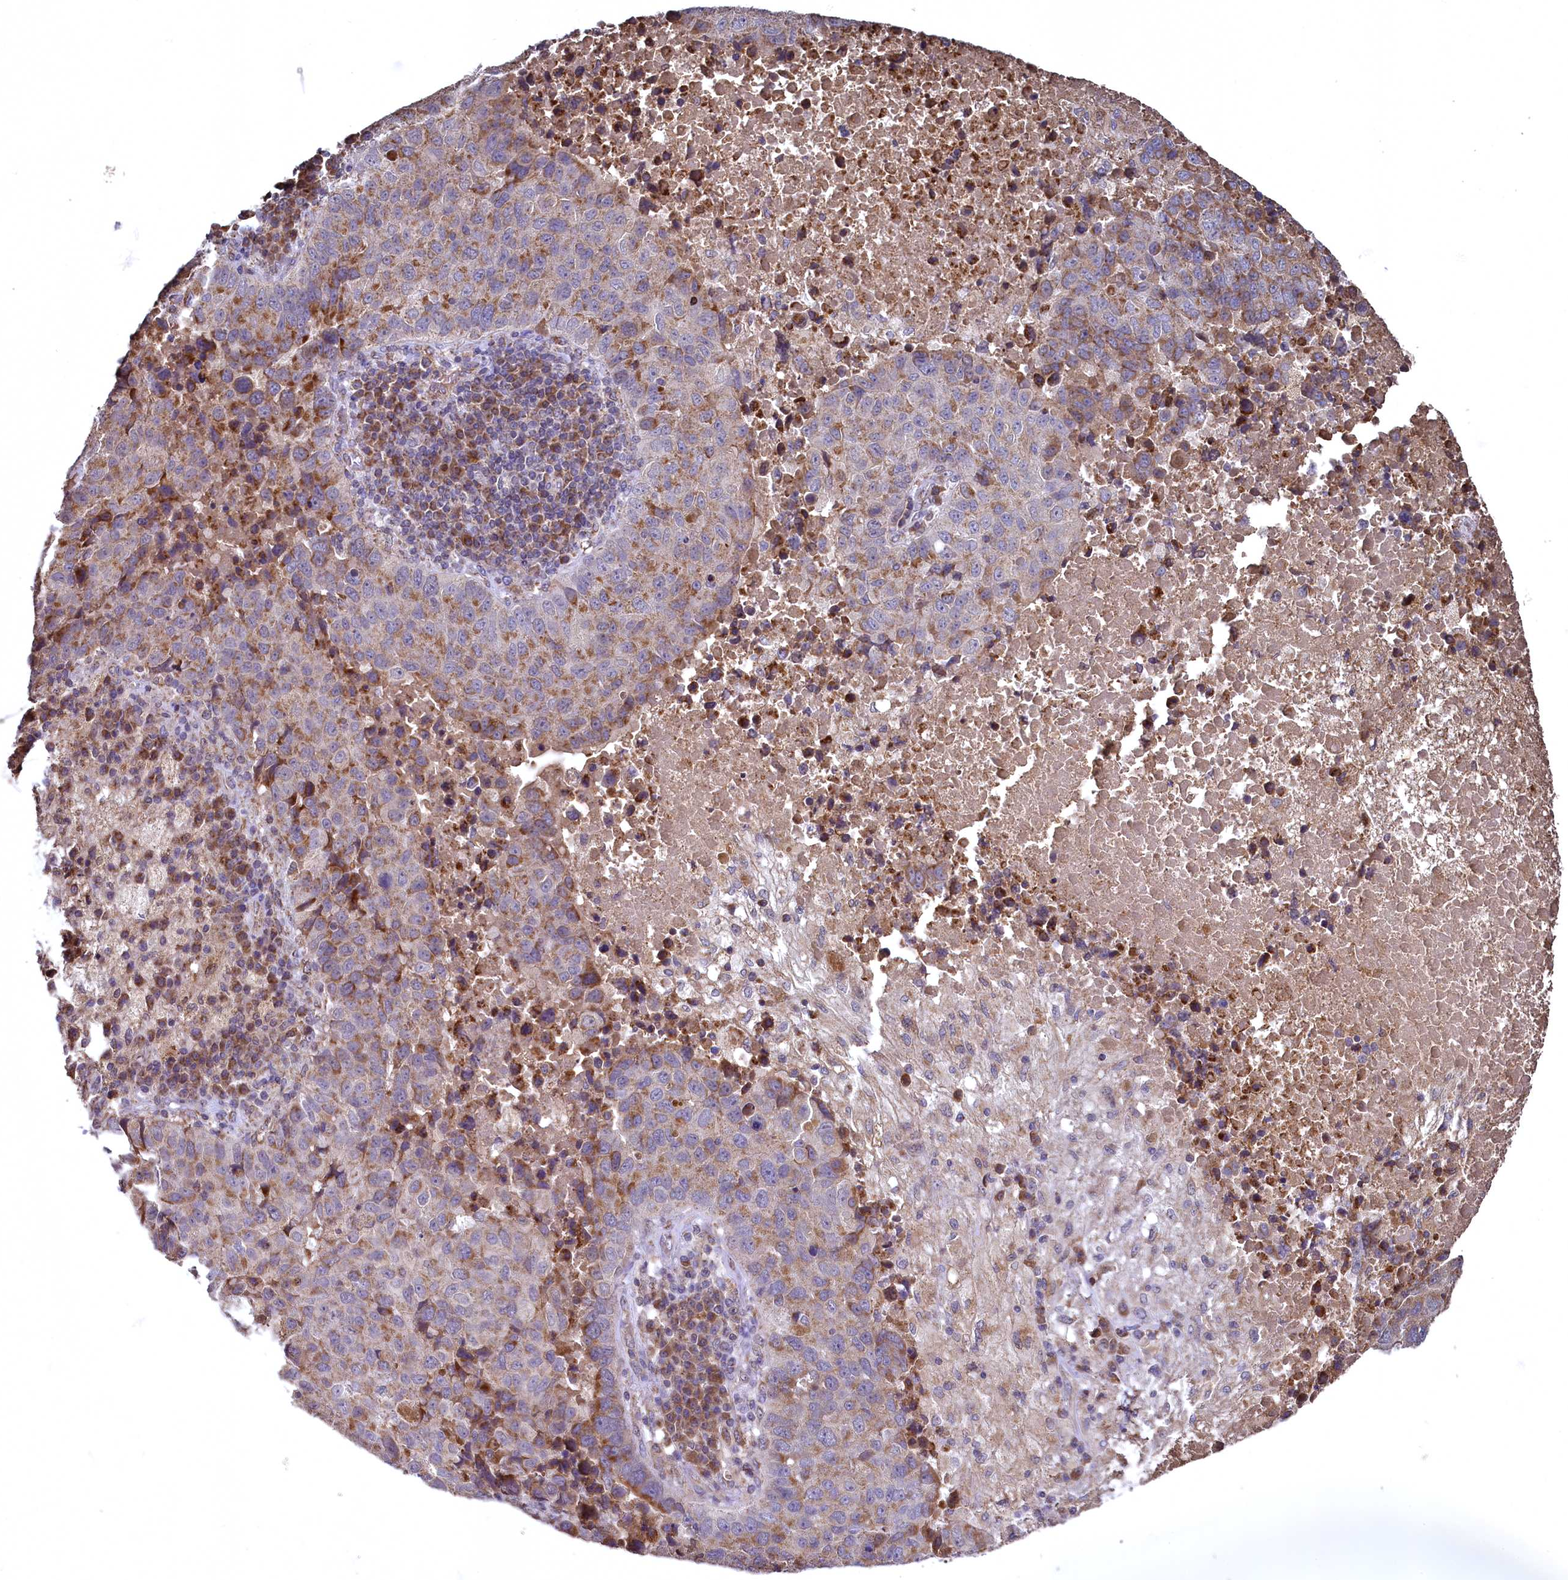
{"staining": {"intensity": "moderate", "quantity": "25%-75%", "location": "cytoplasmic/membranous"}, "tissue": "lung cancer", "cell_type": "Tumor cells", "image_type": "cancer", "snomed": [{"axis": "morphology", "description": "Squamous cell carcinoma, NOS"}, {"axis": "topography", "description": "Lung"}], "caption": "Lung cancer tissue shows moderate cytoplasmic/membranous staining in about 25%-75% of tumor cells", "gene": "METTL4", "patient": {"sex": "male", "age": 73}}